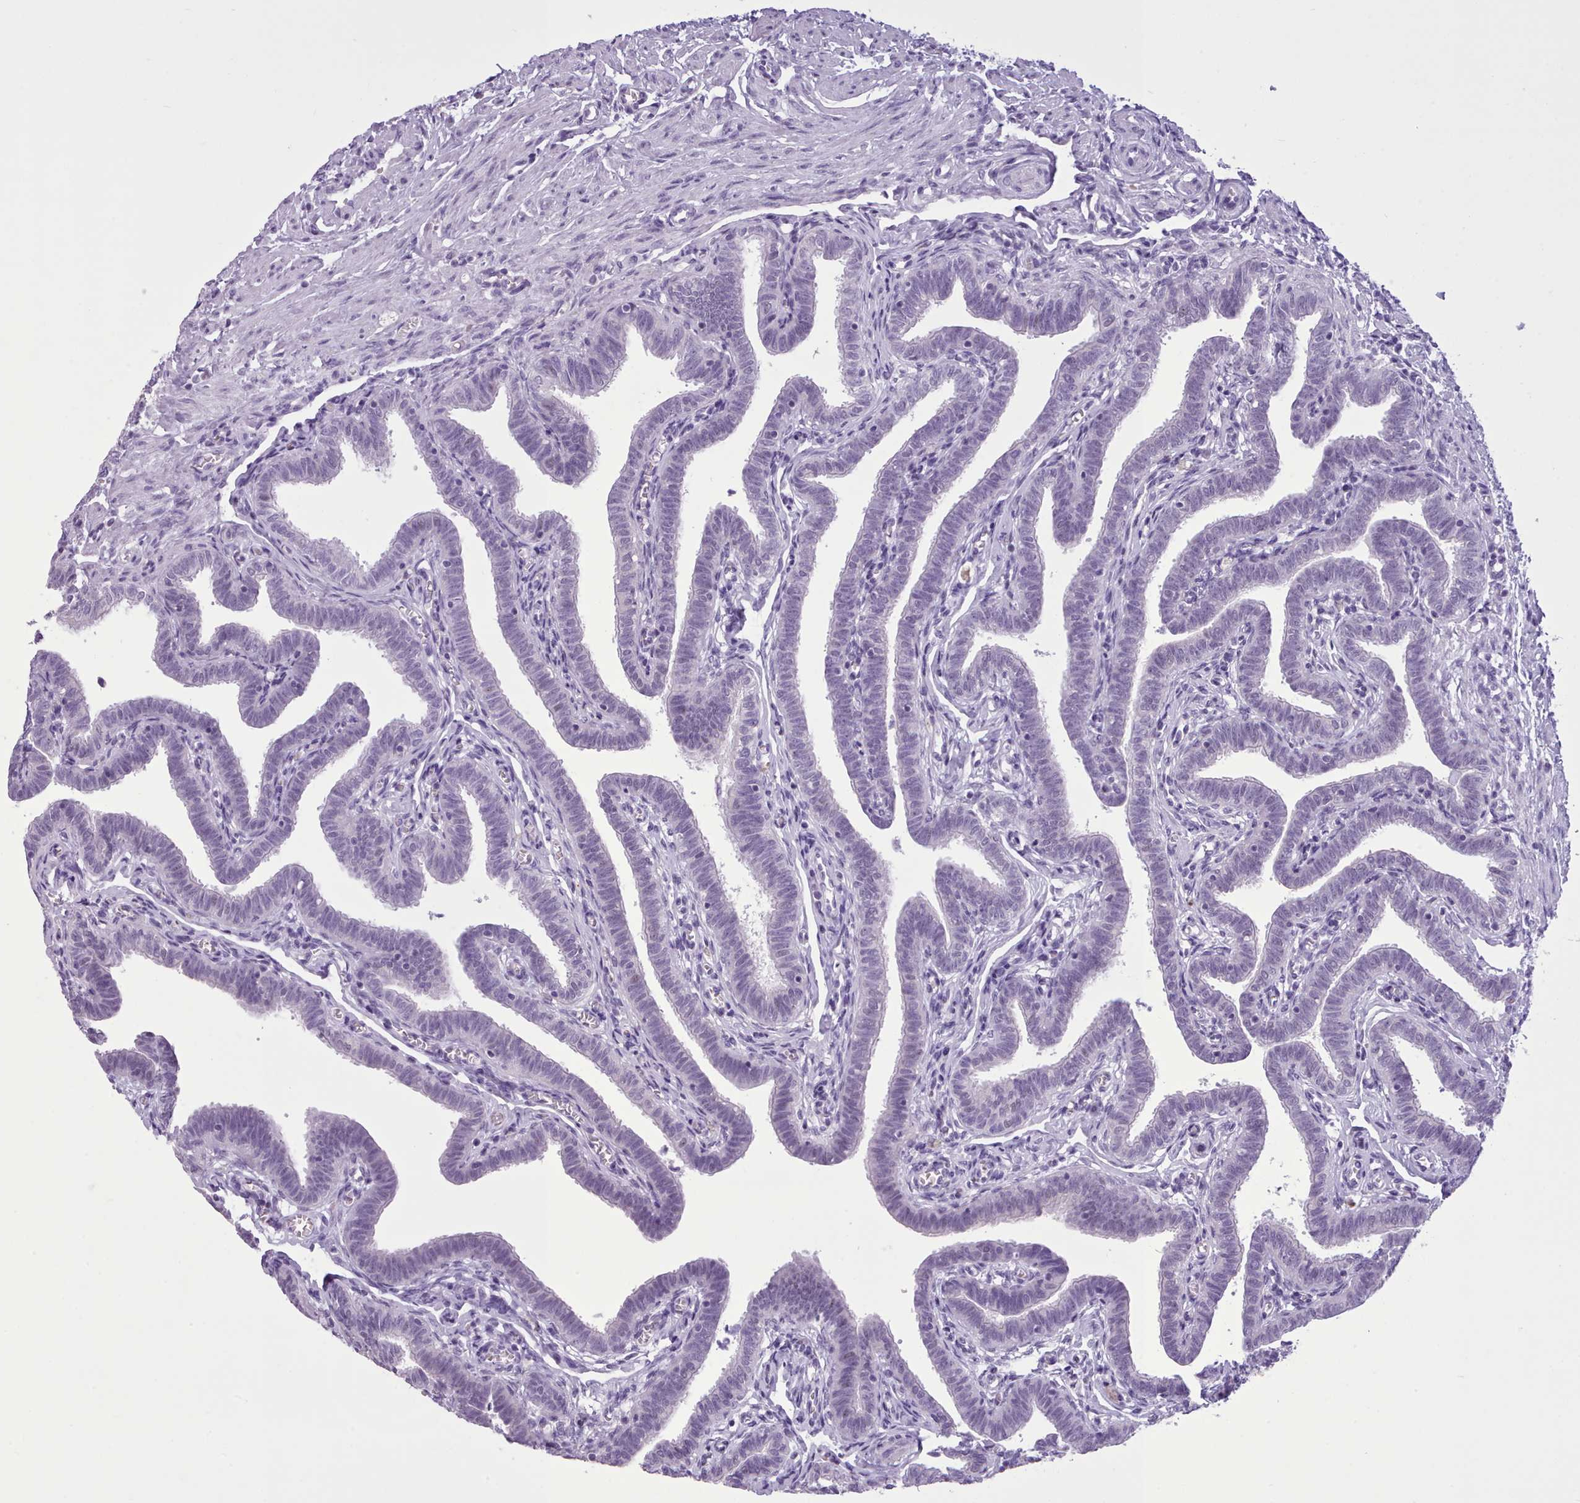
{"staining": {"intensity": "negative", "quantity": "none", "location": "none"}, "tissue": "fallopian tube", "cell_type": "Glandular cells", "image_type": "normal", "snomed": [{"axis": "morphology", "description": "Normal tissue, NOS"}, {"axis": "topography", "description": "Fallopian tube"}], "caption": "Micrograph shows no significant protein staining in glandular cells of unremarkable fallopian tube. The staining was performed using DAB to visualize the protein expression in brown, while the nuclei were stained in blue with hematoxylin (Magnification: 20x).", "gene": "FBXO48", "patient": {"sex": "female", "age": 36}}